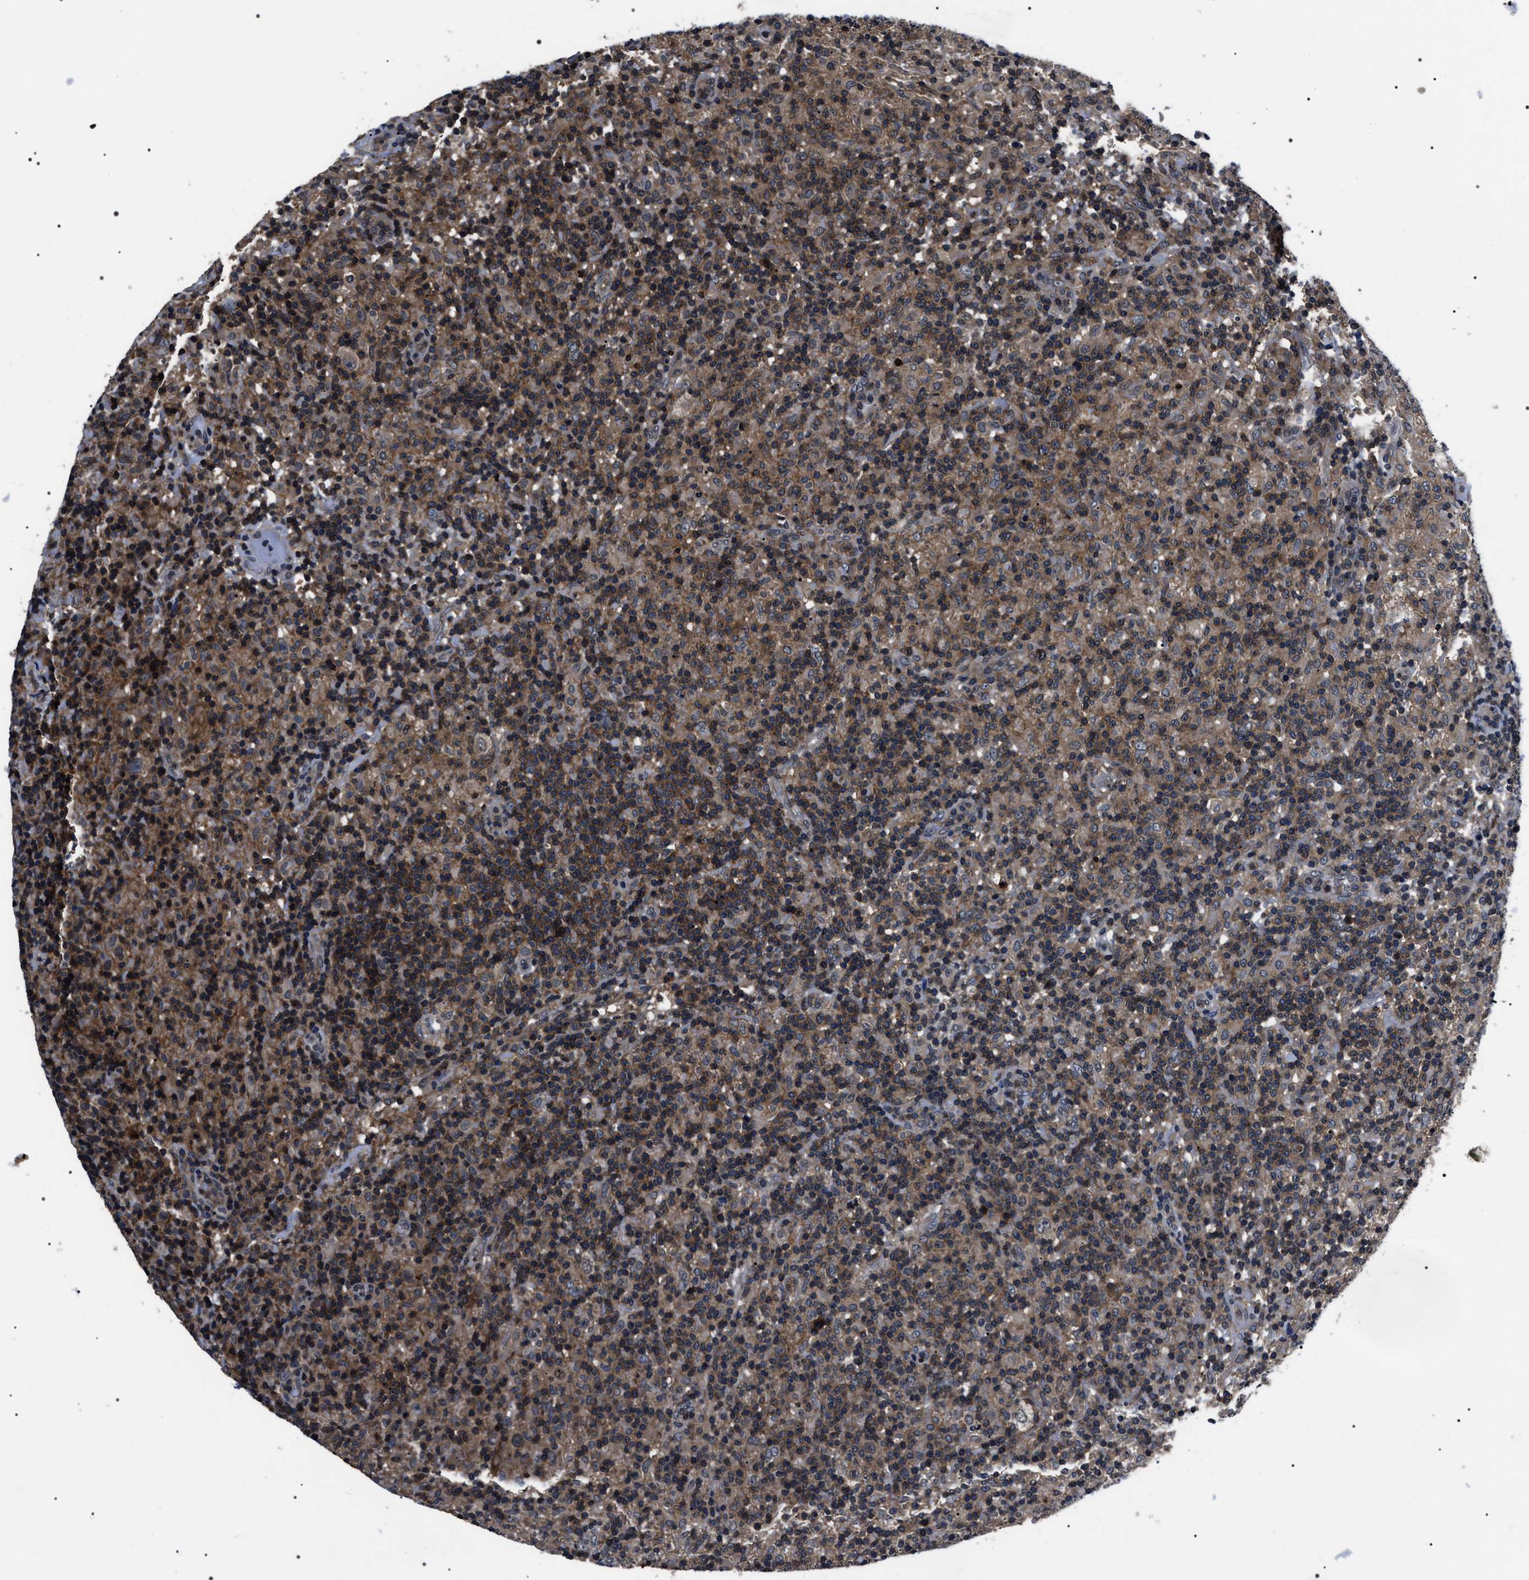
{"staining": {"intensity": "moderate", "quantity": ">75%", "location": "cytoplasmic/membranous,nuclear"}, "tissue": "lymphoma", "cell_type": "Tumor cells", "image_type": "cancer", "snomed": [{"axis": "morphology", "description": "Hodgkin's disease, NOS"}, {"axis": "topography", "description": "Lymph node"}], "caption": "IHC (DAB) staining of lymphoma displays moderate cytoplasmic/membranous and nuclear protein staining in about >75% of tumor cells. (IHC, brightfield microscopy, high magnification).", "gene": "SIPA1", "patient": {"sex": "male", "age": 70}}